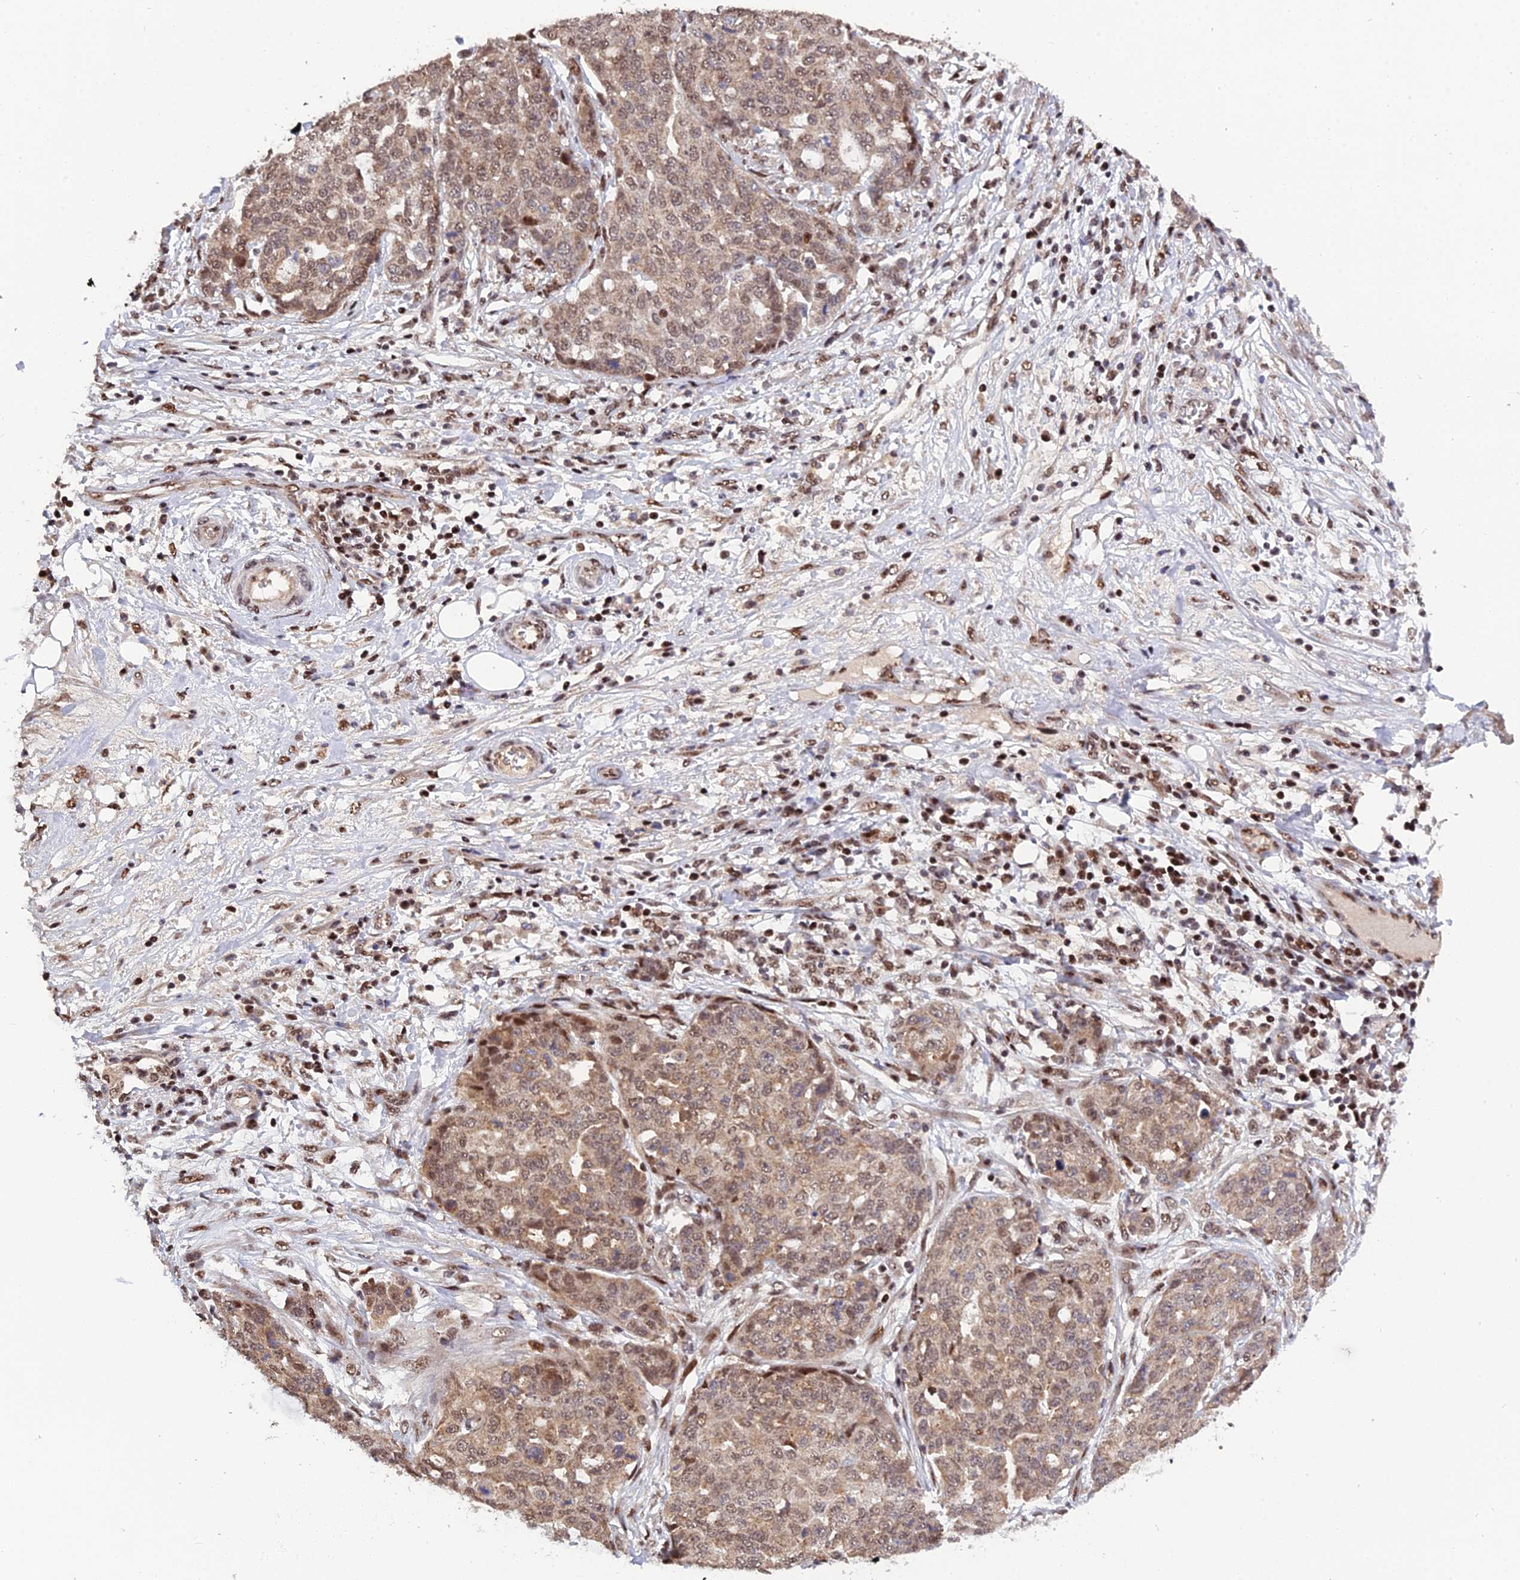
{"staining": {"intensity": "moderate", "quantity": "25%-75%", "location": "cytoplasmic/membranous,nuclear"}, "tissue": "ovarian cancer", "cell_type": "Tumor cells", "image_type": "cancer", "snomed": [{"axis": "morphology", "description": "Cystadenocarcinoma, serous, NOS"}, {"axis": "topography", "description": "Soft tissue"}, {"axis": "topography", "description": "Ovary"}], "caption": "Protein analysis of ovarian cancer tissue demonstrates moderate cytoplasmic/membranous and nuclear staining in about 25%-75% of tumor cells.", "gene": "ARL2", "patient": {"sex": "female", "age": 57}}